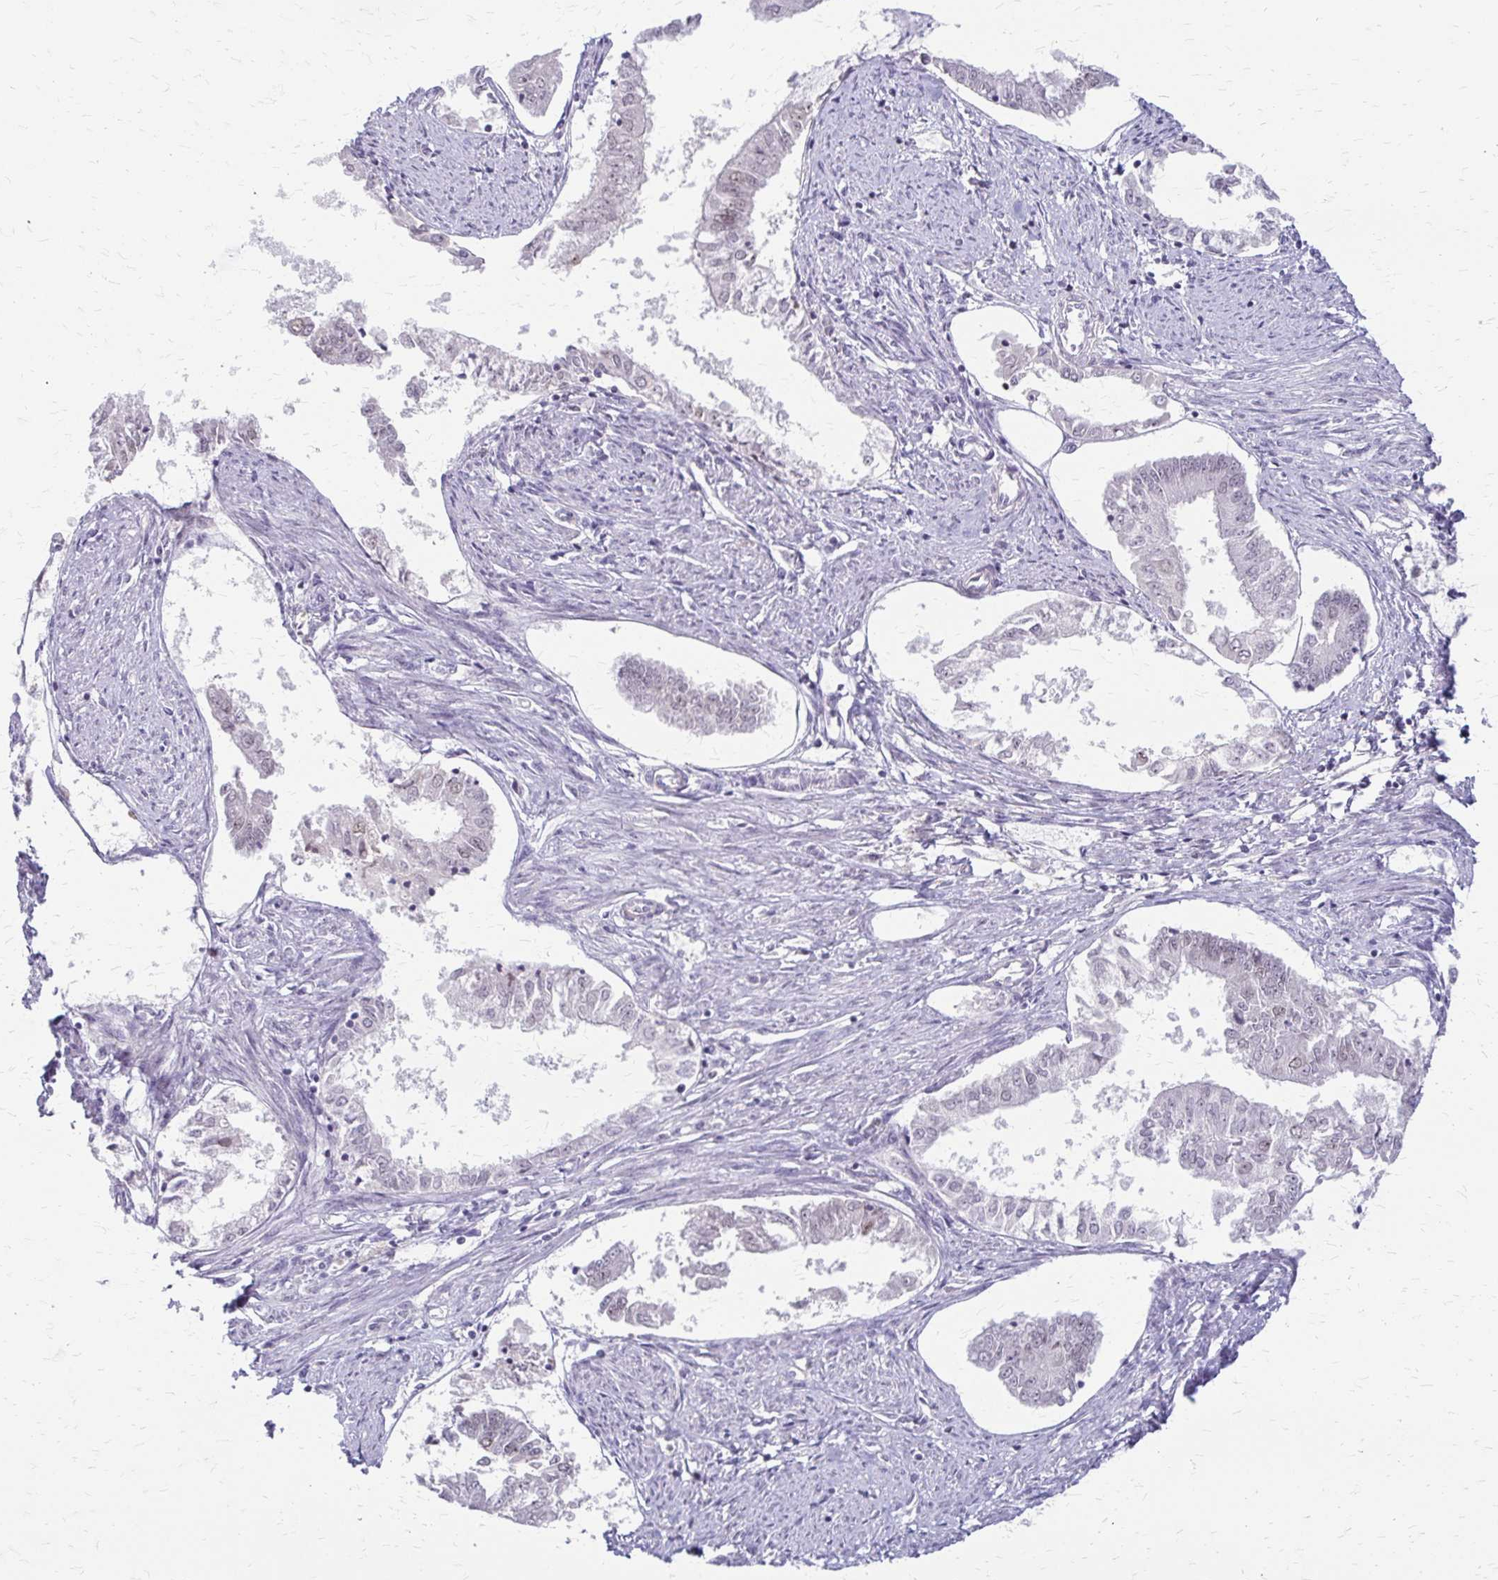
{"staining": {"intensity": "negative", "quantity": "none", "location": "none"}, "tissue": "endometrial cancer", "cell_type": "Tumor cells", "image_type": "cancer", "snomed": [{"axis": "morphology", "description": "Adenocarcinoma, NOS"}, {"axis": "topography", "description": "Endometrium"}], "caption": "A high-resolution histopathology image shows immunohistochemistry staining of endometrial cancer, which reveals no significant staining in tumor cells. The staining is performed using DAB (3,3'-diaminobenzidine) brown chromogen with nuclei counter-stained in using hematoxylin.", "gene": "EED", "patient": {"sex": "female", "age": 76}}